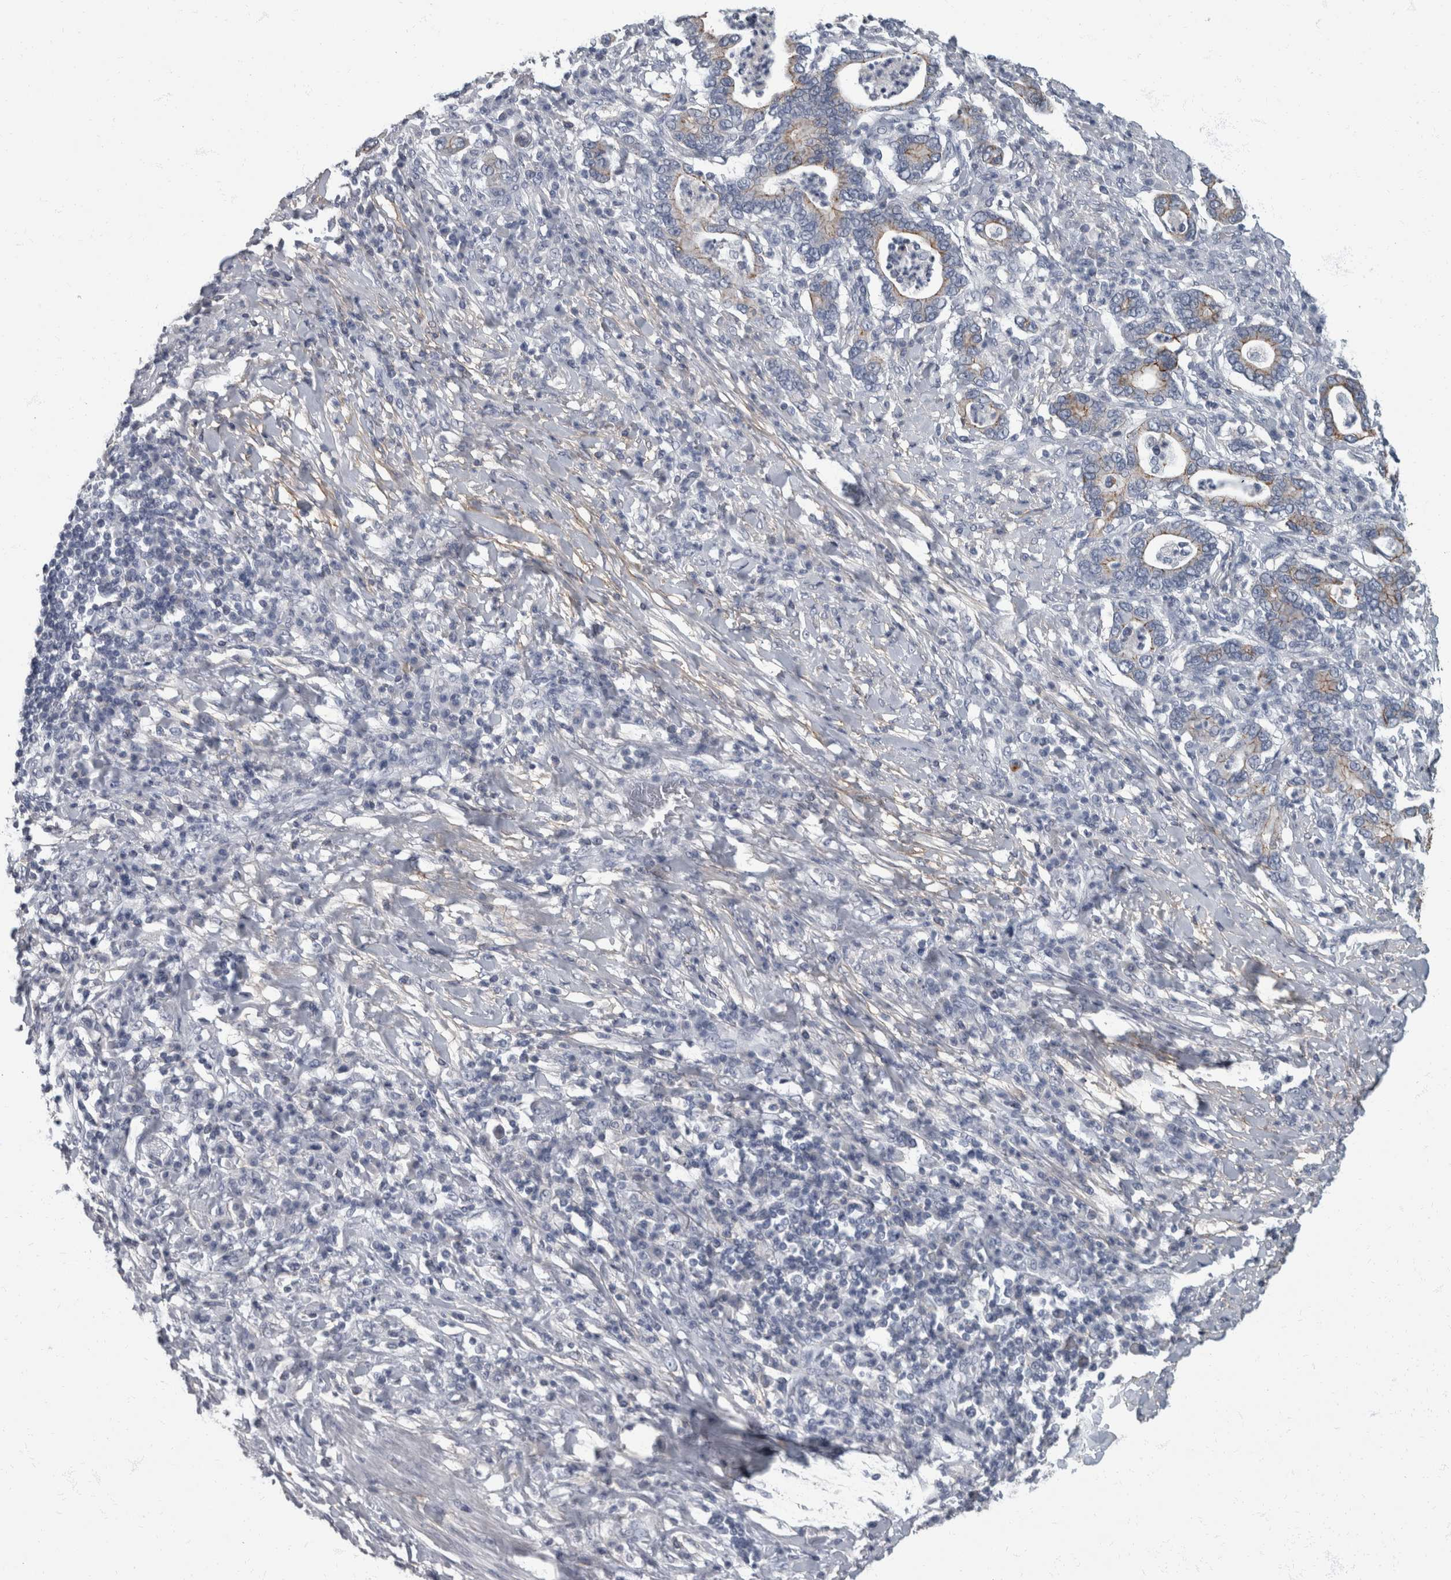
{"staining": {"intensity": "moderate", "quantity": "25%-75%", "location": "cytoplasmic/membranous"}, "tissue": "stomach cancer", "cell_type": "Tumor cells", "image_type": "cancer", "snomed": [{"axis": "morphology", "description": "Normal tissue, NOS"}, {"axis": "morphology", "description": "Adenocarcinoma, NOS"}, {"axis": "topography", "description": "Esophagus"}, {"axis": "topography", "description": "Stomach, upper"}, {"axis": "topography", "description": "Peripheral nerve tissue"}], "caption": "Protein staining displays moderate cytoplasmic/membranous expression in approximately 25%-75% of tumor cells in adenocarcinoma (stomach). (IHC, brightfield microscopy, high magnification).", "gene": "DSG2", "patient": {"sex": "male", "age": 62}}